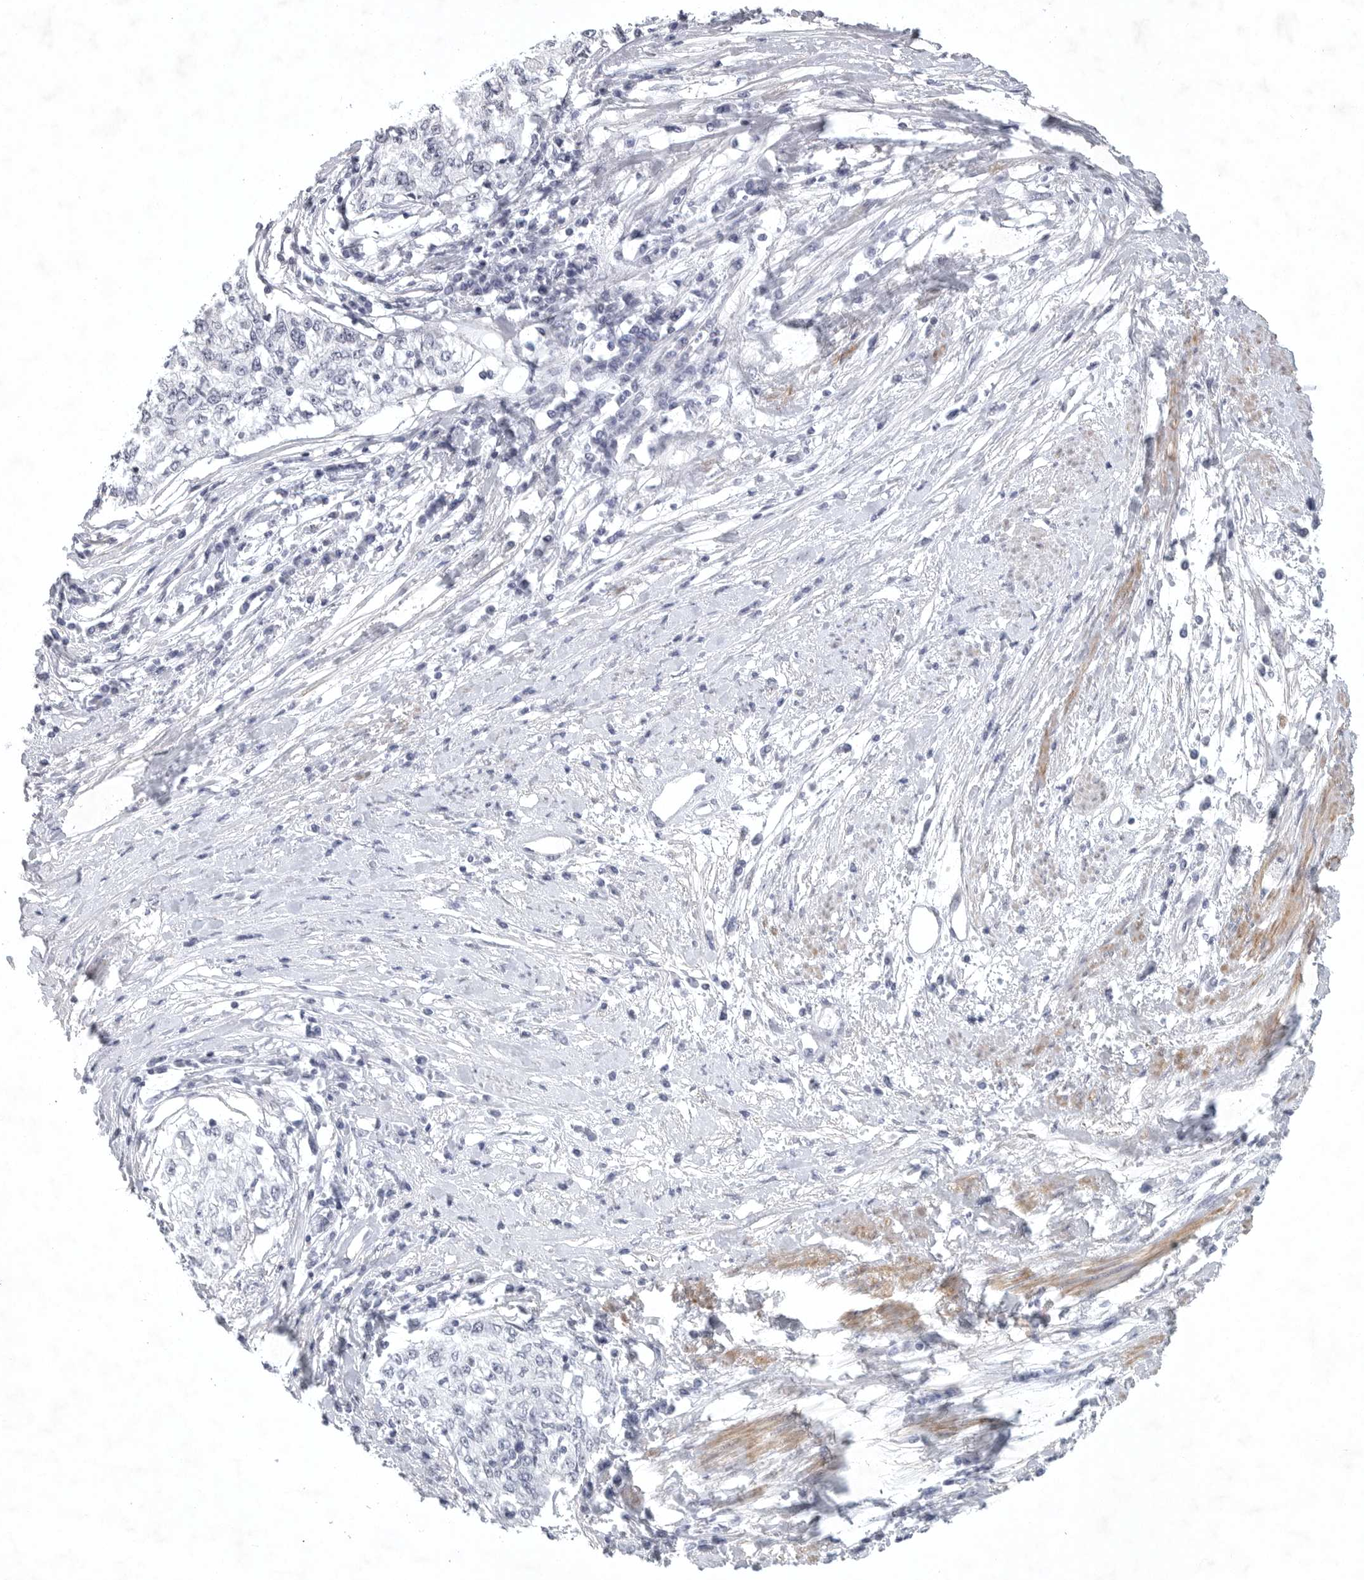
{"staining": {"intensity": "negative", "quantity": "none", "location": "none"}, "tissue": "cervical cancer", "cell_type": "Tumor cells", "image_type": "cancer", "snomed": [{"axis": "morphology", "description": "Squamous cell carcinoma, NOS"}, {"axis": "topography", "description": "Cervix"}], "caption": "Cervical cancer stained for a protein using immunohistochemistry (IHC) shows no staining tumor cells.", "gene": "TNR", "patient": {"sex": "female", "age": 57}}